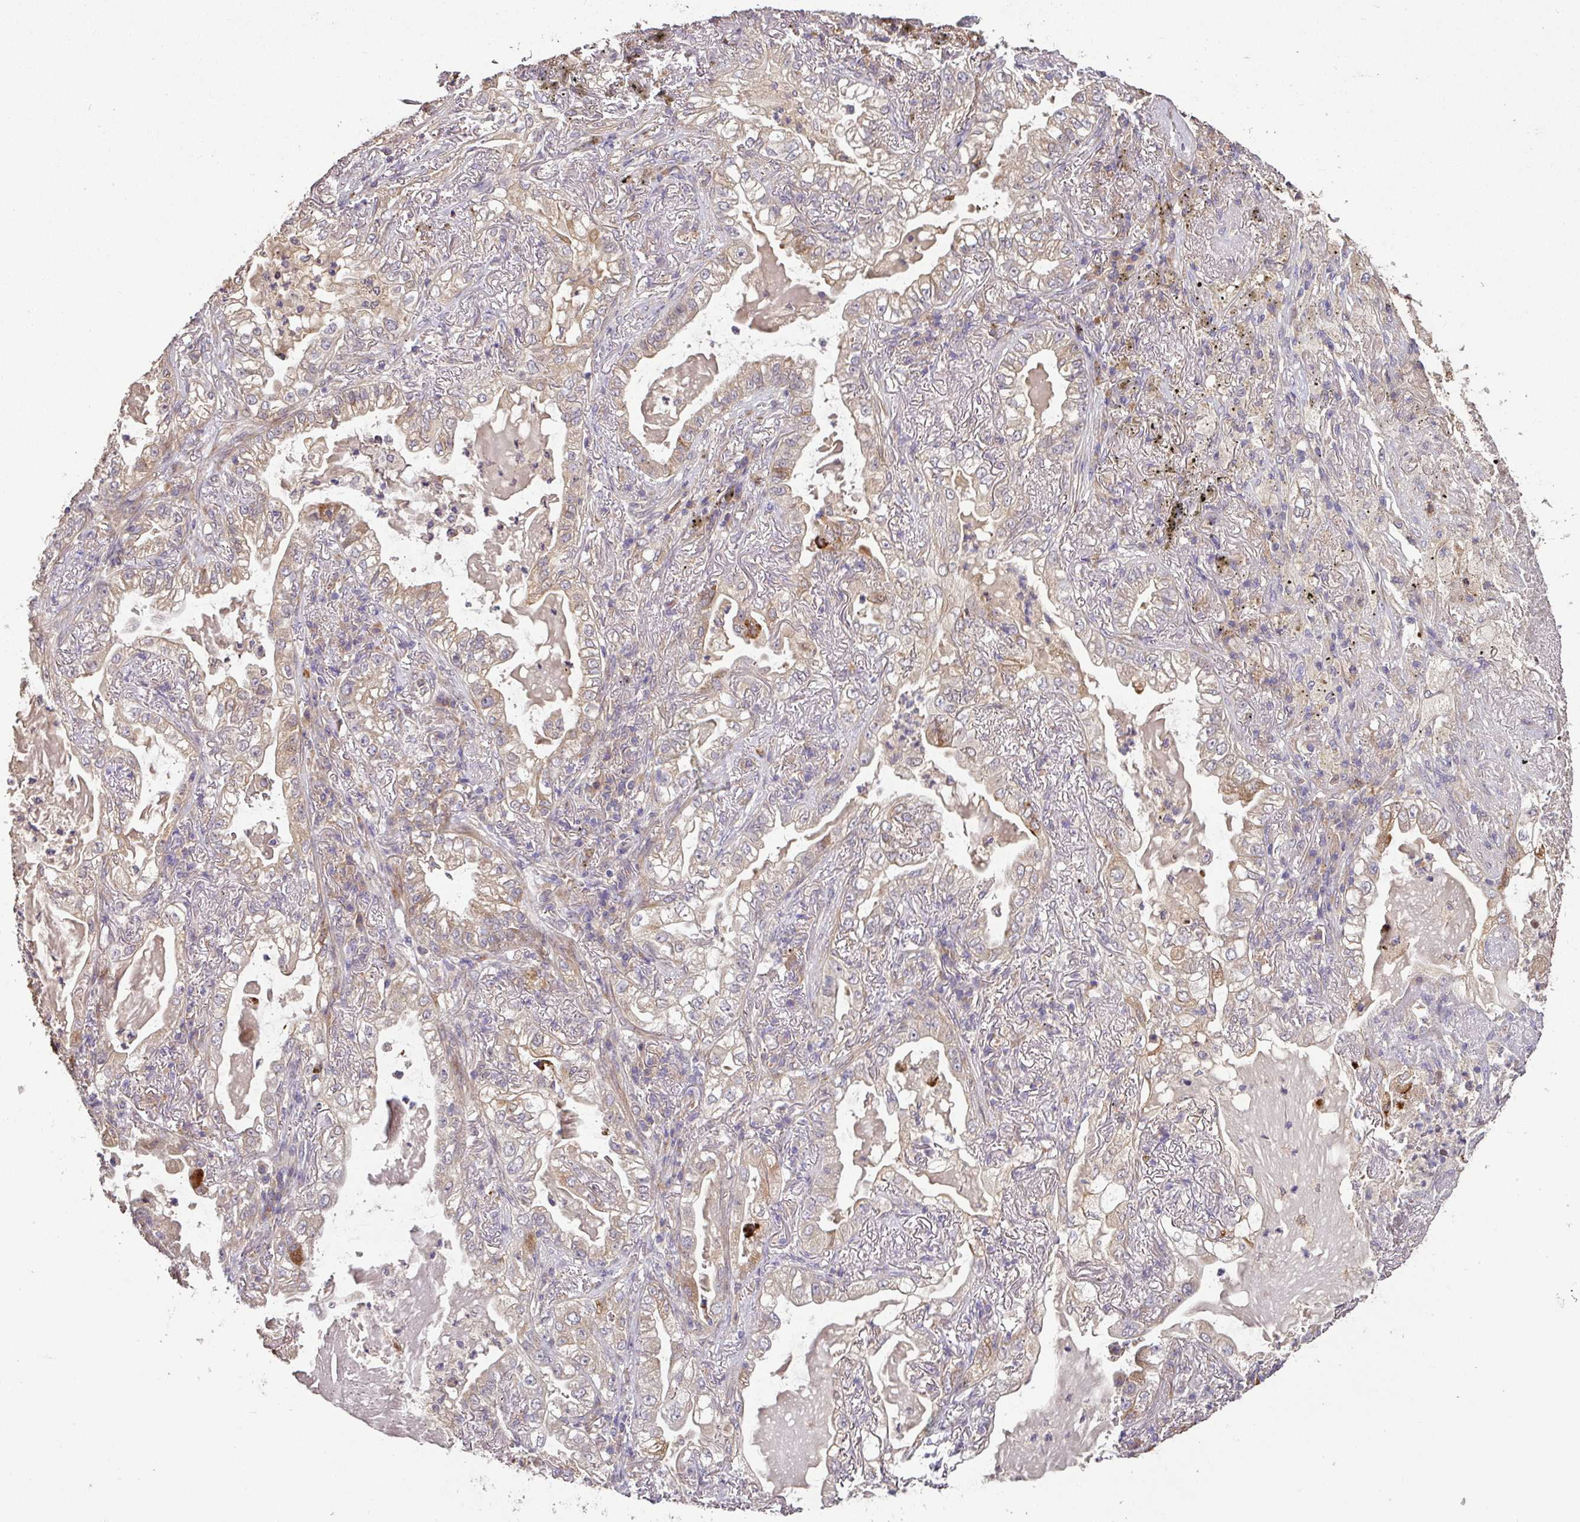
{"staining": {"intensity": "weak", "quantity": "25%-75%", "location": "cytoplasmic/membranous"}, "tissue": "lung cancer", "cell_type": "Tumor cells", "image_type": "cancer", "snomed": [{"axis": "morphology", "description": "Adenocarcinoma, NOS"}, {"axis": "topography", "description": "Lung"}], "caption": "Human adenocarcinoma (lung) stained with a protein marker displays weak staining in tumor cells.", "gene": "SPCS3", "patient": {"sex": "female", "age": 73}}